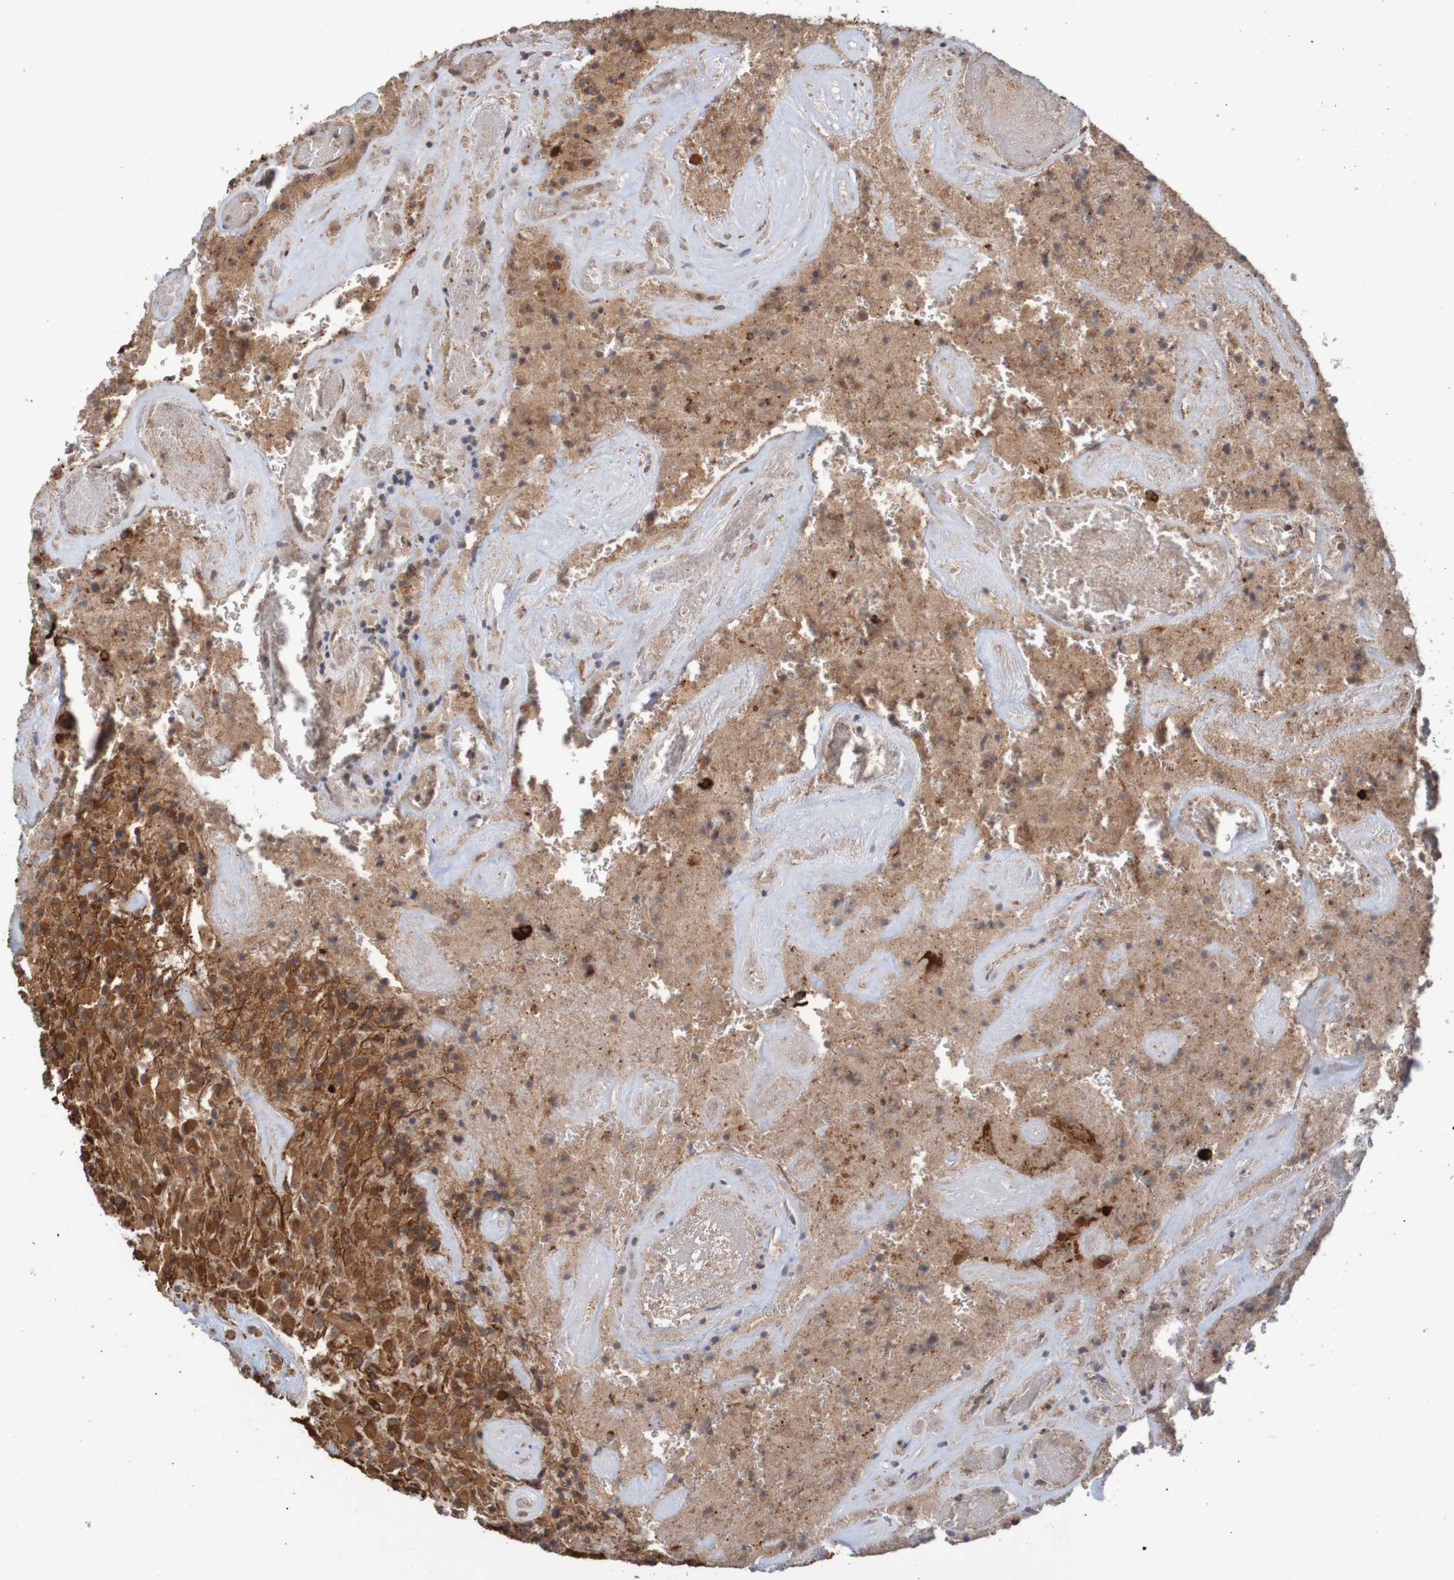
{"staining": {"intensity": "strong", "quantity": ">75%", "location": "cytoplasmic/membranous"}, "tissue": "glioma", "cell_type": "Tumor cells", "image_type": "cancer", "snomed": [{"axis": "morphology", "description": "Glioma, malignant, High grade"}, {"axis": "topography", "description": "Brain"}], "caption": "IHC photomicrograph of human glioma stained for a protein (brown), which displays high levels of strong cytoplasmic/membranous staining in about >75% of tumor cells.", "gene": "MRPL52", "patient": {"sex": "male", "age": 71}}